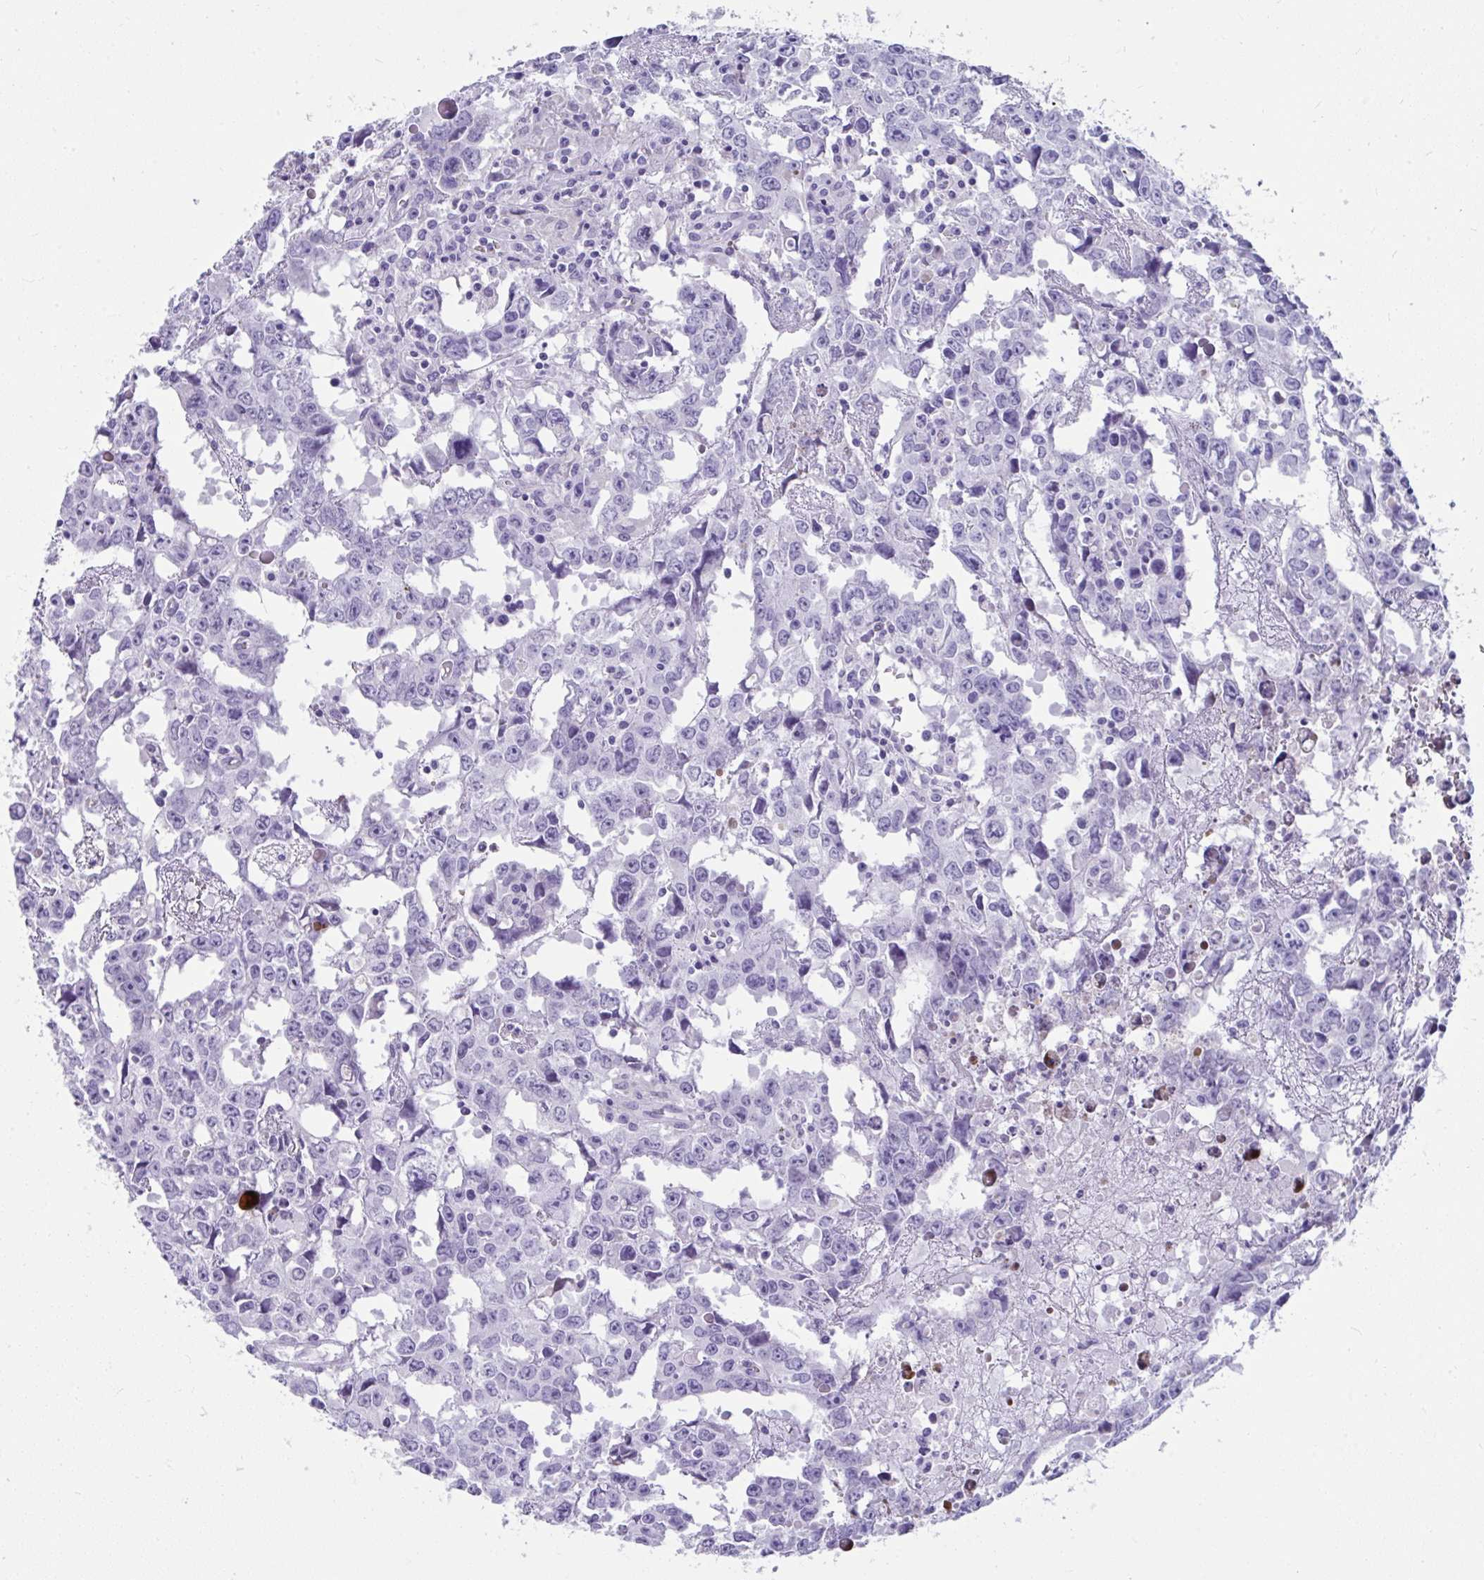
{"staining": {"intensity": "negative", "quantity": "none", "location": "none"}, "tissue": "testis cancer", "cell_type": "Tumor cells", "image_type": "cancer", "snomed": [{"axis": "morphology", "description": "Carcinoma, Embryonal, NOS"}, {"axis": "topography", "description": "Testis"}], "caption": "Immunohistochemical staining of testis cancer shows no significant expression in tumor cells. Brightfield microscopy of immunohistochemistry (IHC) stained with DAB (brown) and hematoxylin (blue), captured at high magnification.", "gene": "ISL1", "patient": {"sex": "male", "age": 22}}